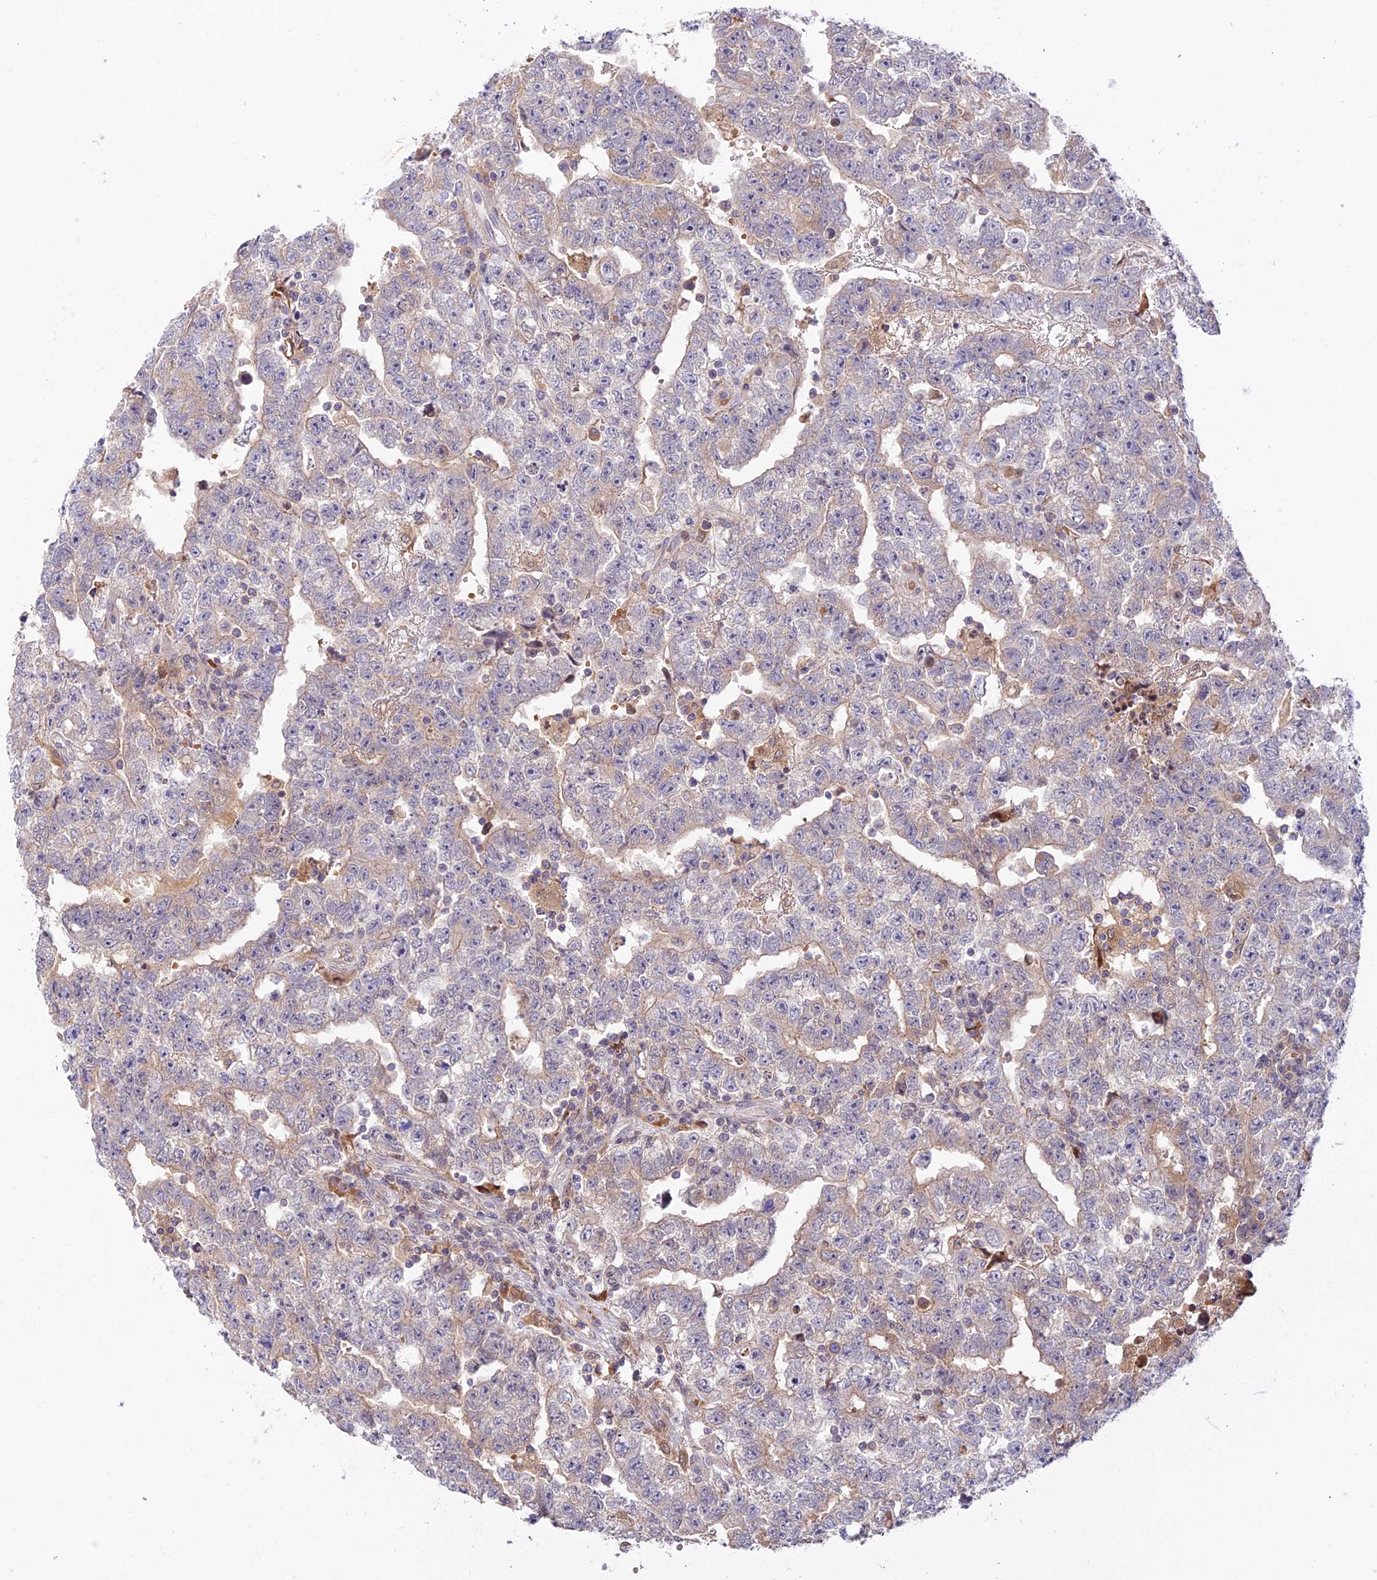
{"staining": {"intensity": "negative", "quantity": "none", "location": "none"}, "tissue": "testis cancer", "cell_type": "Tumor cells", "image_type": "cancer", "snomed": [{"axis": "morphology", "description": "Carcinoma, Embryonal, NOS"}, {"axis": "topography", "description": "Testis"}], "caption": "Testis cancer (embryonal carcinoma) was stained to show a protein in brown. There is no significant positivity in tumor cells.", "gene": "FUOM", "patient": {"sex": "male", "age": 25}}